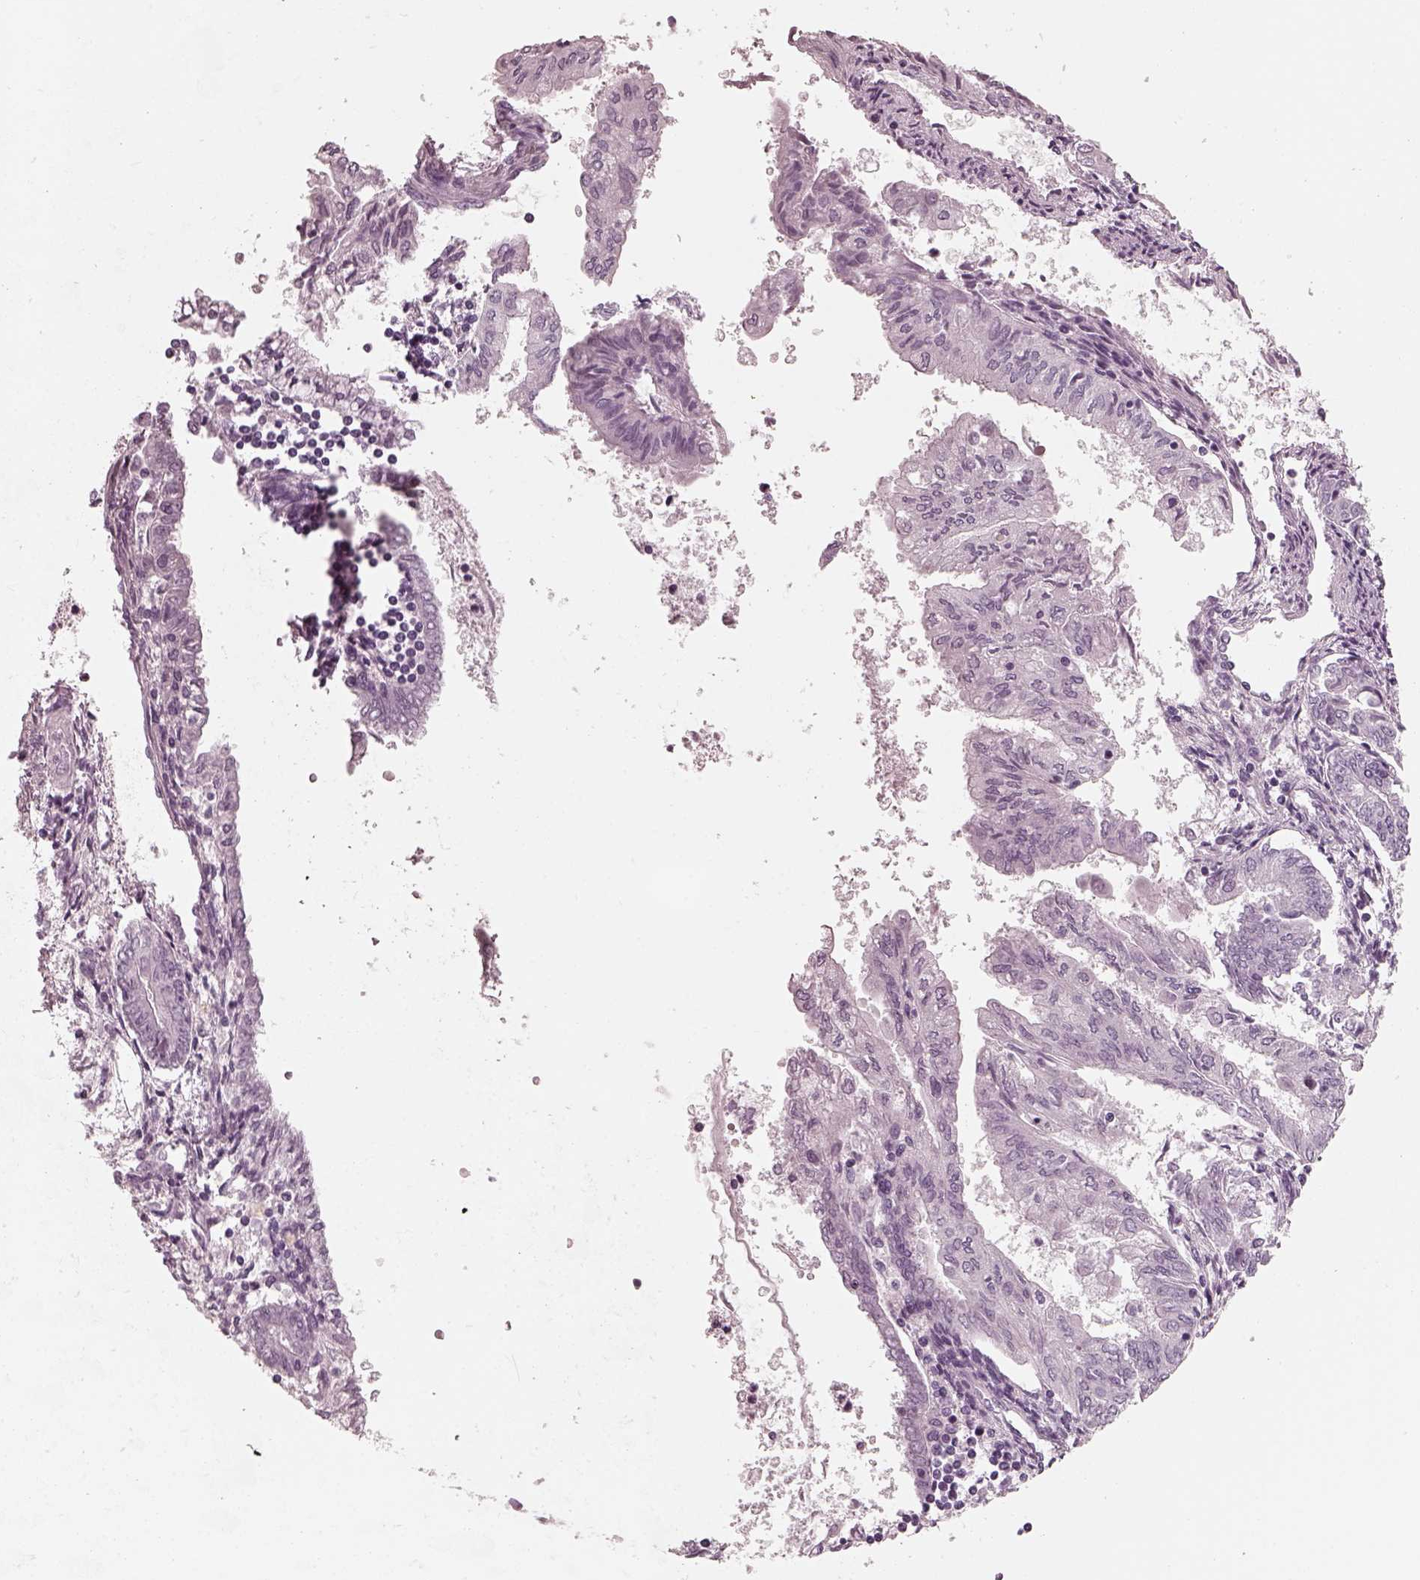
{"staining": {"intensity": "negative", "quantity": "none", "location": "none"}, "tissue": "endometrial cancer", "cell_type": "Tumor cells", "image_type": "cancer", "snomed": [{"axis": "morphology", "description": "Adenocarcinoma, NOS"}, {"axis": "topography", "description": "Endometrium"}], "caption": "Adenocarcinoma (endometrial) stained for a protein using IHC exhibits no positivity tumor cells.", "gene": "RCVRN", "patient": {"sex": "female", "age": 68}}